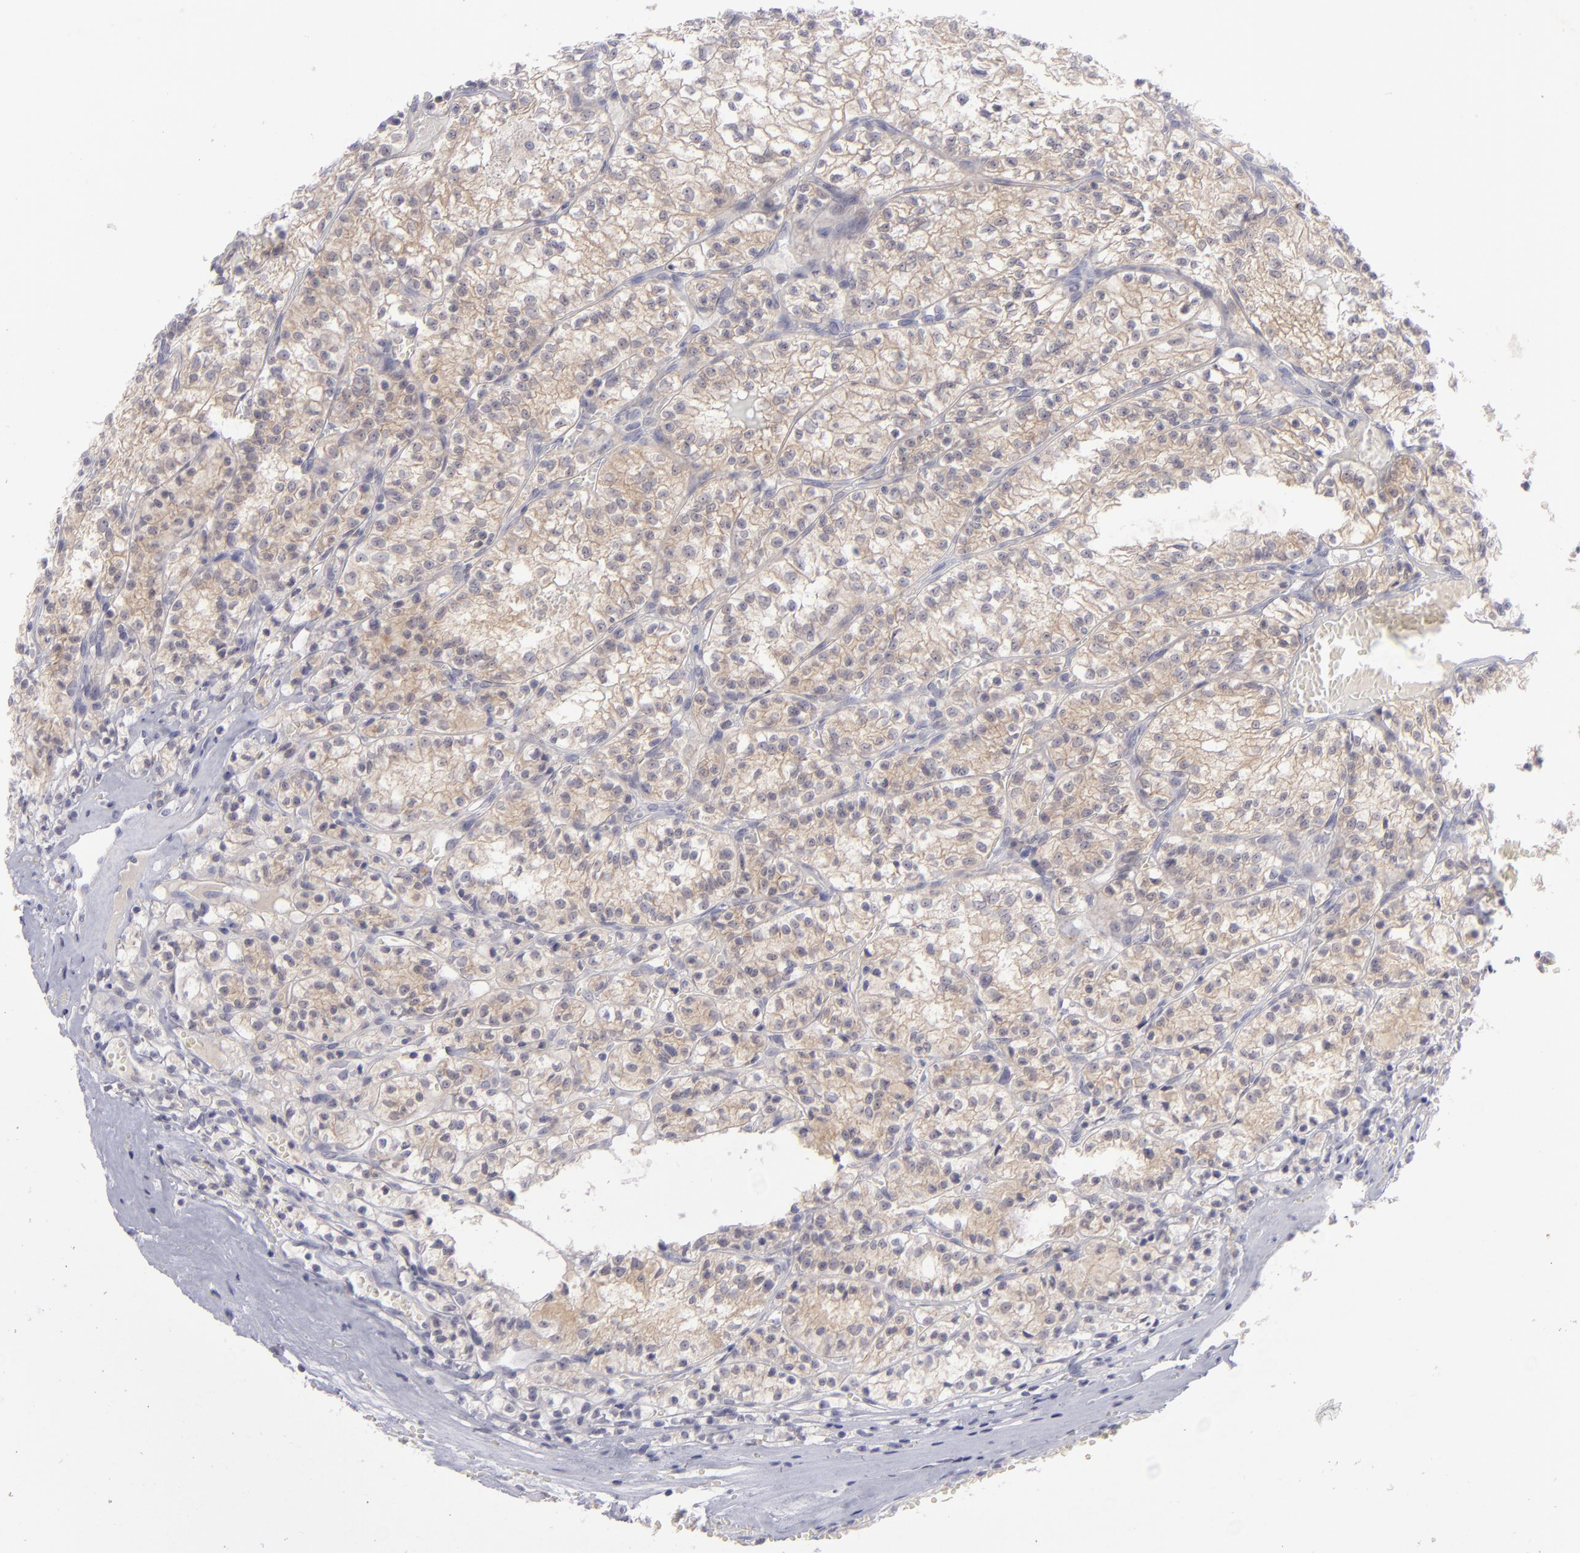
{"staining": {"intensity": "weak", "quantity": "25%-75%", "location": "cytoplasmic/membranous"}, "tissue": "renal cancer", "cell_type": "Tumor cells", "image_type": "cancer", "snomed": [{"axis": "morphology", "description": "Adenocarcinoma, NOS"}, {"axis": "topography", "description": "Kidney"}], "caption": "DAB (3,3'-diaminobenzidine) immunohistochemical staining of human renal adenocarcinoma displays weak cytoplasmic/membranous protein expression in approximately 25%-75% of tumor cells.", "gene": "EVPL", "patient": {"sex": "male", "age": 61}}